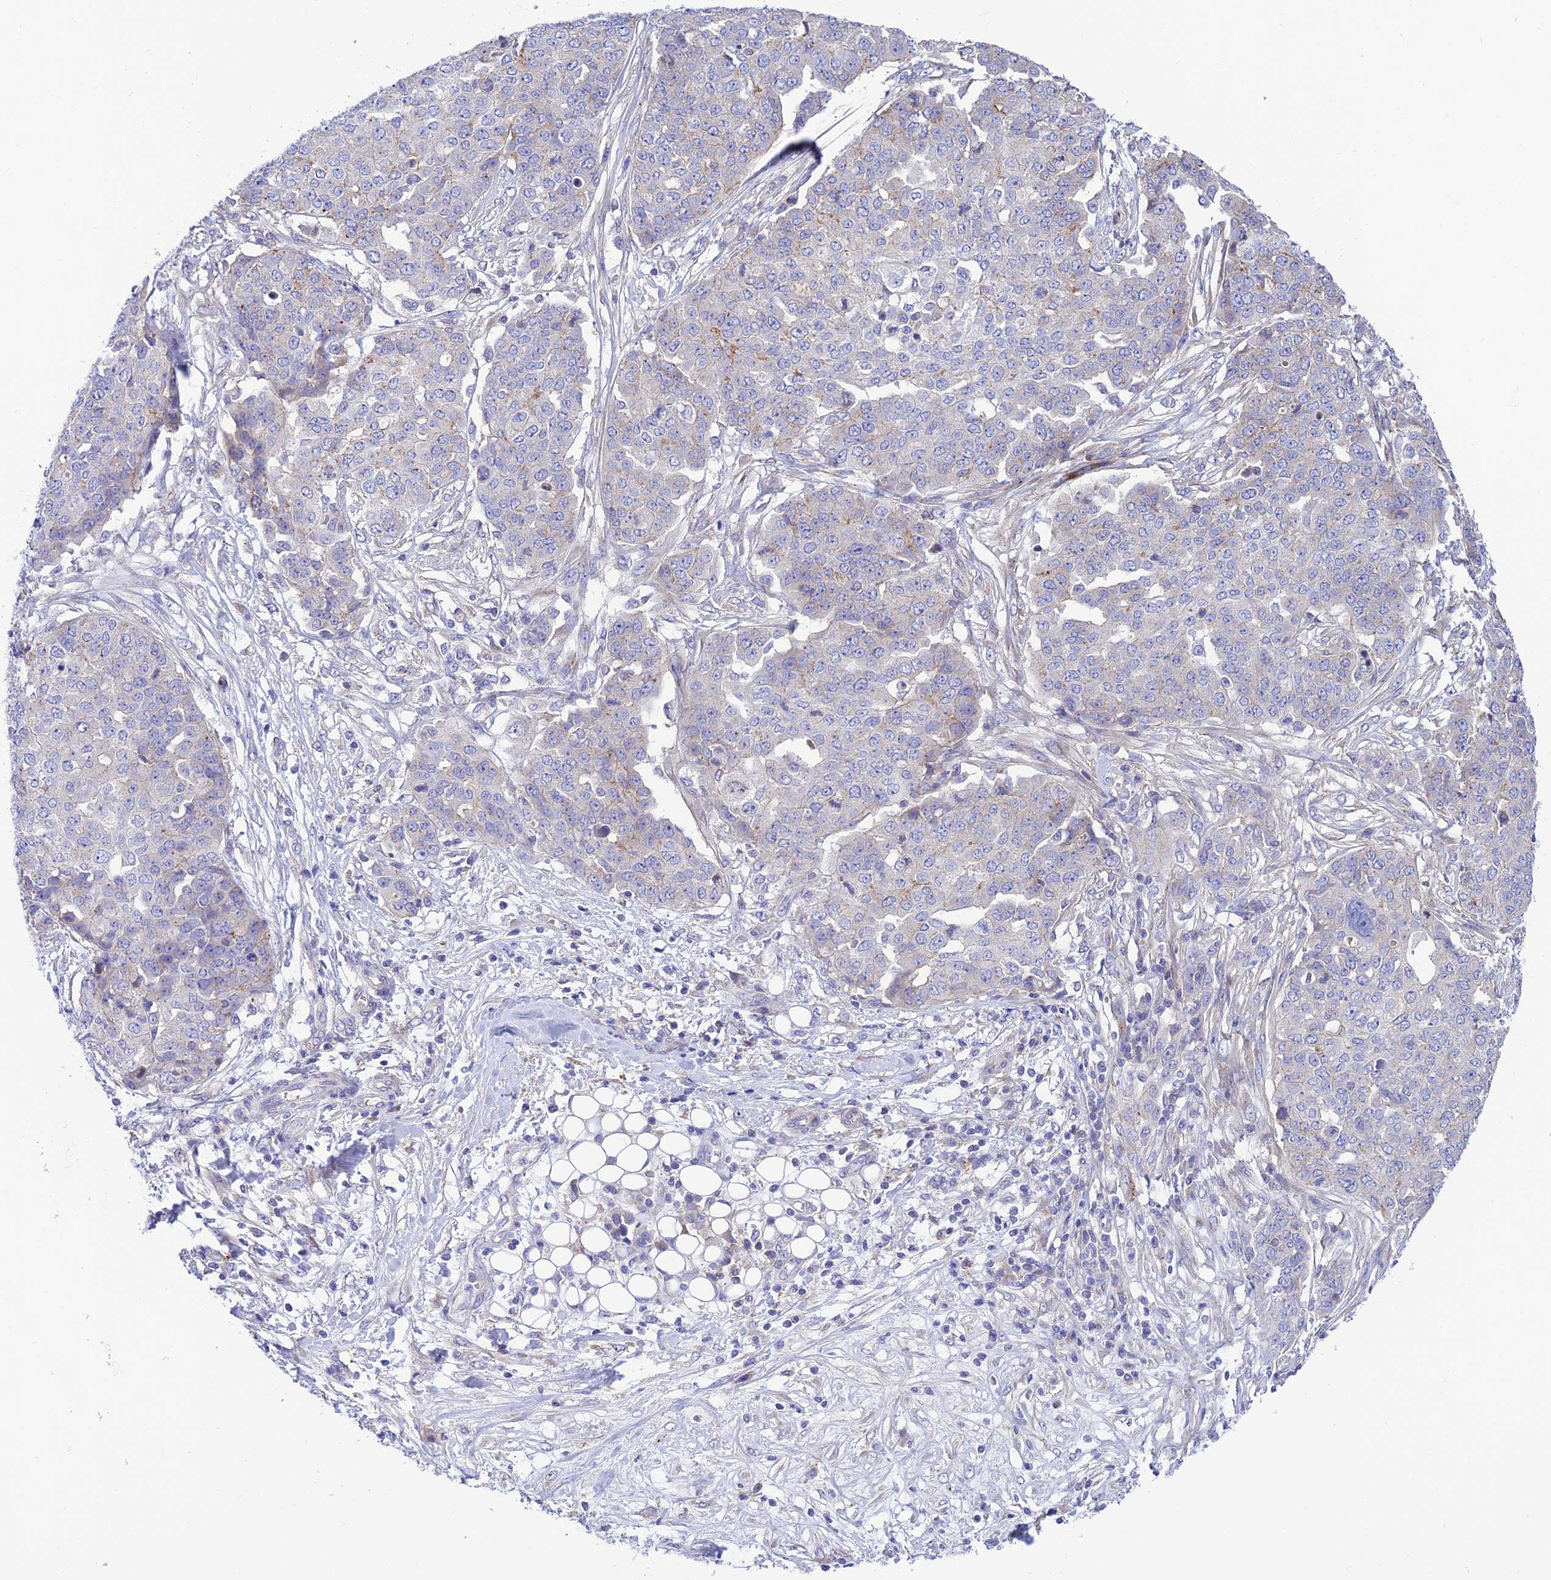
{"staining": {"intensity": "negative", "quantity": "none", "location": "none"}, "tissue": "ovarian cancer", "cell_type": "Tumor cells", "image_type": "cancer", "snomed": [{"axis": "morphology", "description": "Cystadenocarcinoma, serous, NOS"}, {"axis": "topography", "description": "Soft tissue"}, {"axis": "topography", "description": "Ovary"}], "caption": "This is an IHC micrograph of ovarian cancer (serous cystadenocarcinoma). There is no staining in tumor cells.", "gene": "CCDC157", "patient": {"sex": "female", "age": 57}}